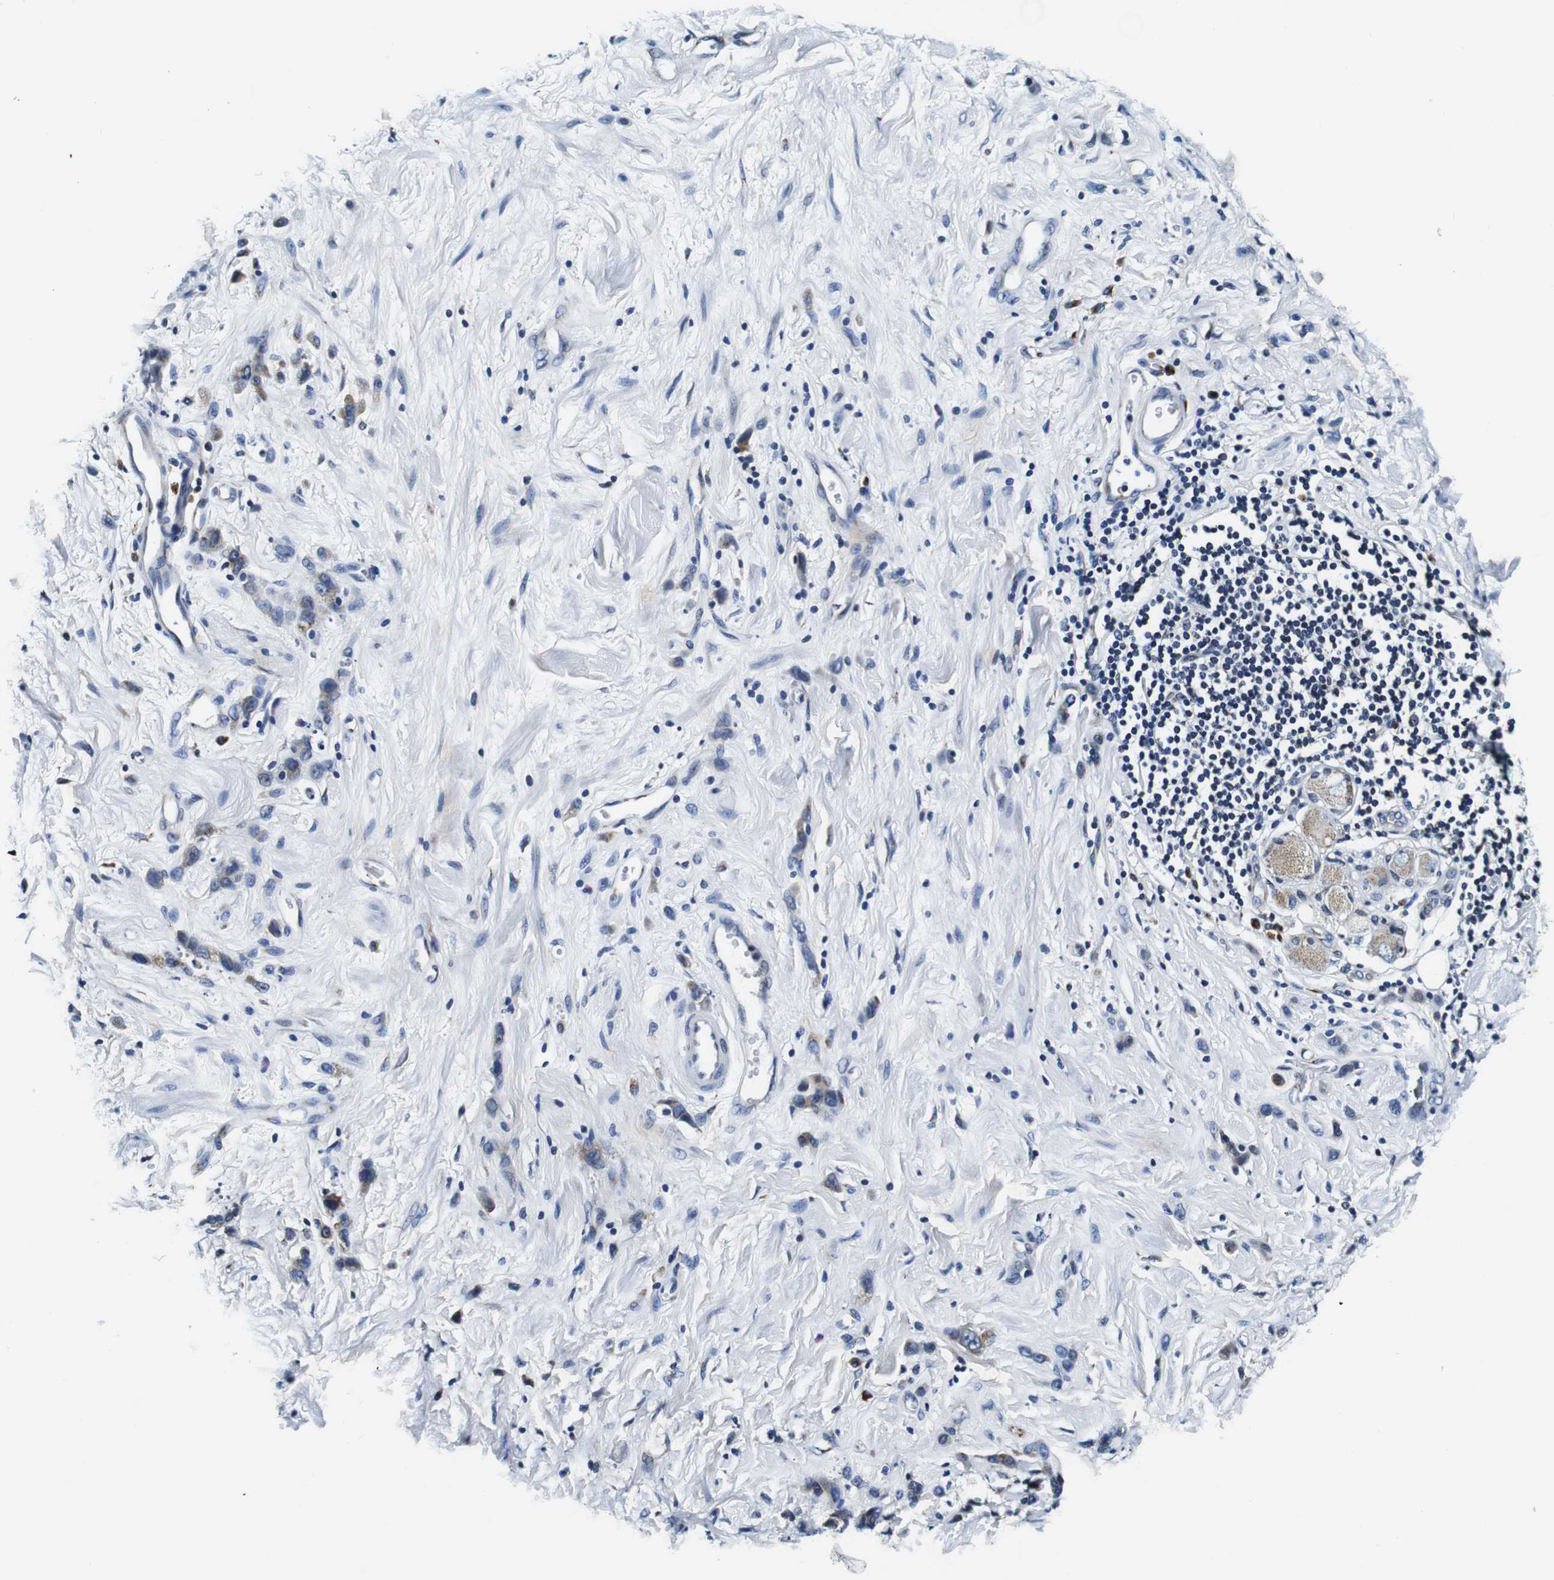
{"staining": {"intensity": "weak", "quantity": "<25%", "location": "cytoplasmic/membranous"}, "tissue": "stomach cancer", "cell_type": "Tumor cells", "image_type": "cancer", "snomed": [{"axis": "morphology", "description": "Normal tissue, NOS"}, {"axis": "morphology", "description": "Adenocarcinoma, NOS"}, {"axis": "topography", "description": "Stomach"}], "caption": "A photomicrograph of stomach adenocarcinoma stained for a protein shows no brown staining in tumor cells. (Stains: DAB (3,3'-diaminobenzidine) IHC with hematoxylin counter stain, Microscopy: brightfield microscopy at high magnification).", "gene": "FAR2", "patient": {"sex": "male", "age": 82}}